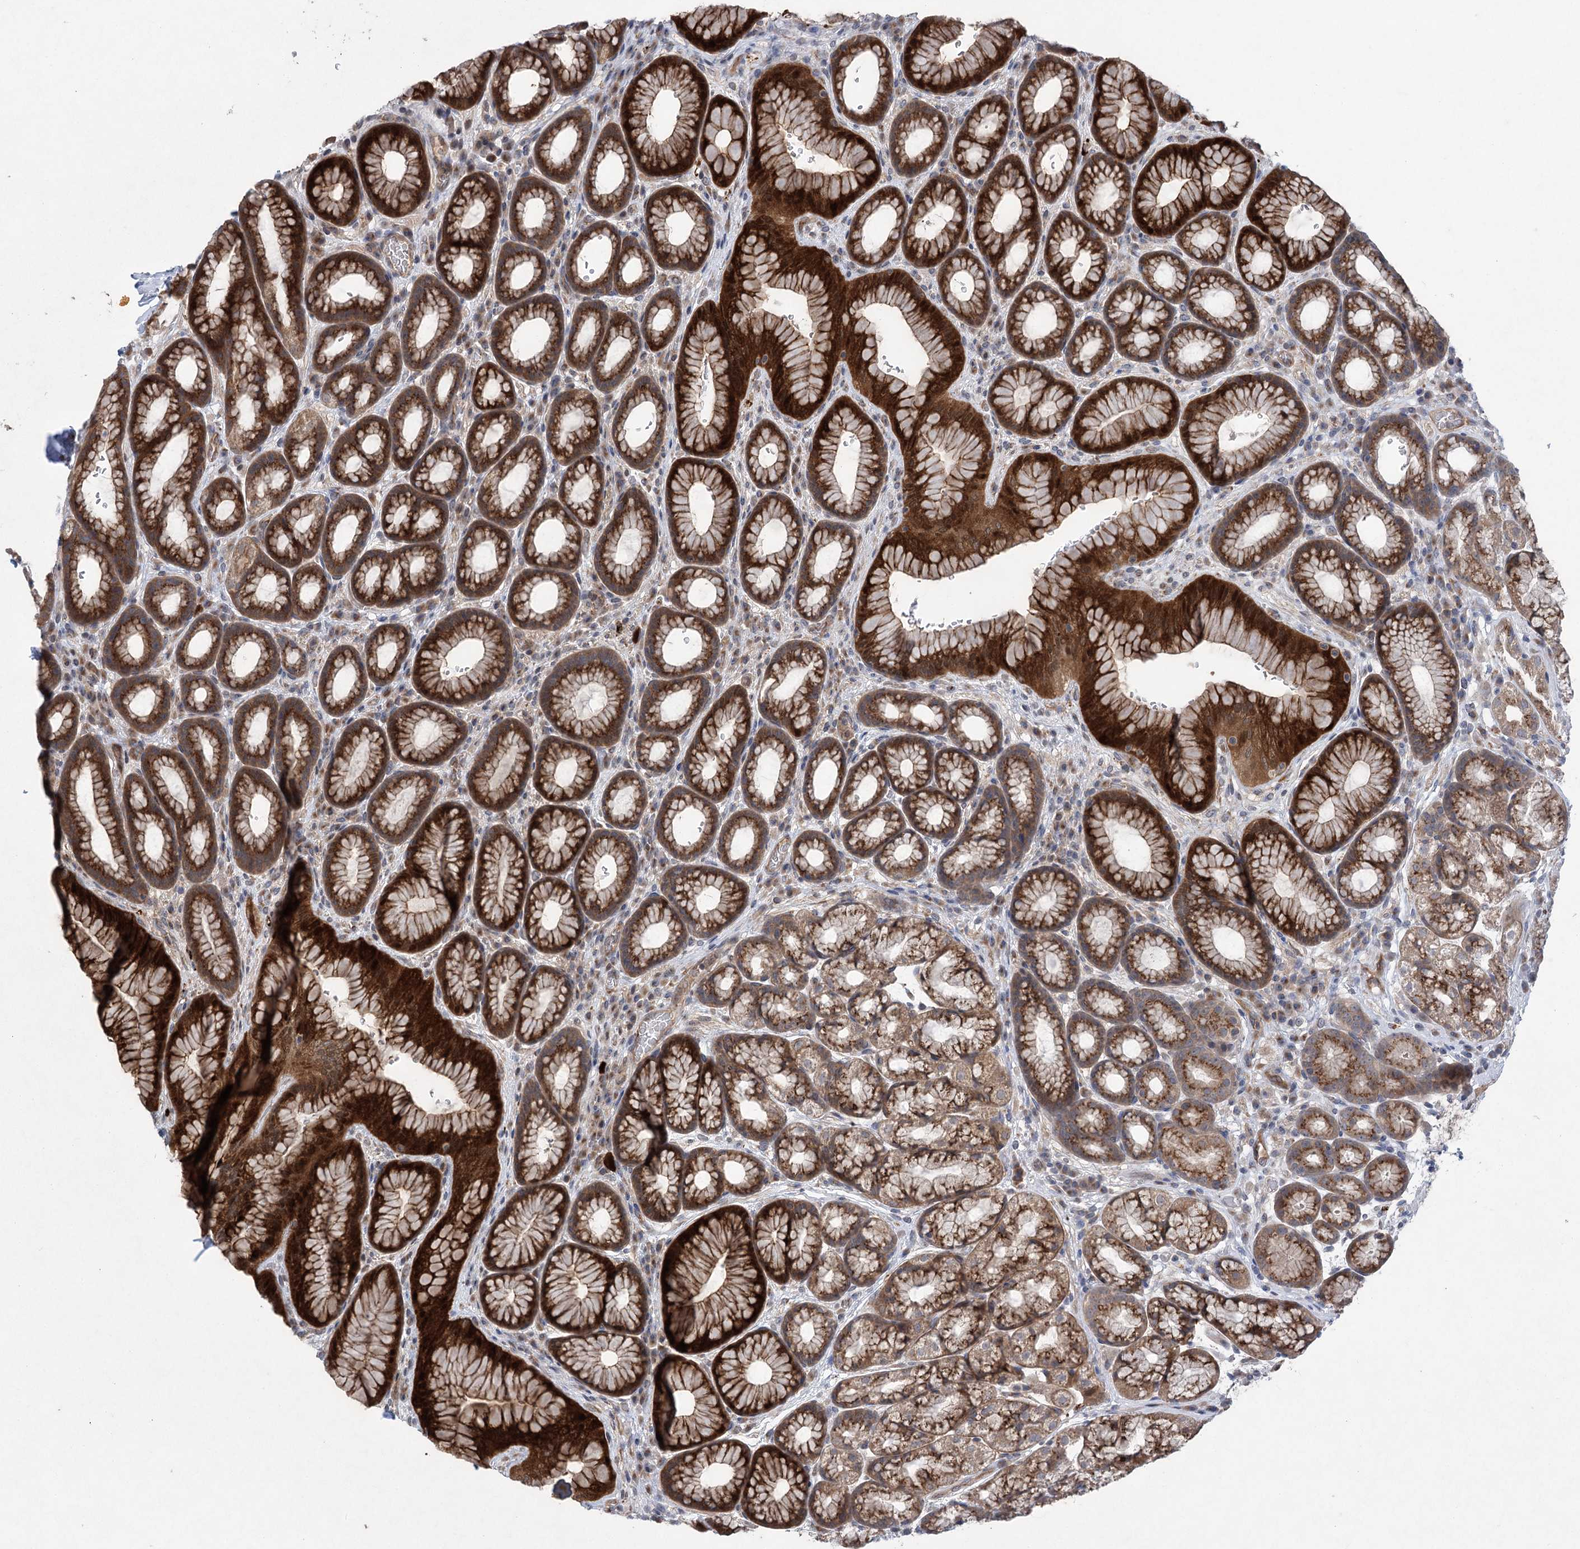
{"staining": {"intensity": "strong", "quantity": ">75%", "location": "cytoplasmic/membranous,nuclear"}, "tissue": "stomach", "cell_type": "Glandular cells", "image_type": "normal", "snomed": [{"axis": "morphology", "description": "Normal tissue, NOS"}, {"axis": "morphology", "description": "Adenocarcinoma, NOS"}, {"axis": "topography", "description": "Stomach"}], "caption": "Protein expression analysis of unremarkable stomach displays strong cytoplasmic/membranous,nuclear staining in about >75% of glandular cells.", "gene": "METTL24", "patient": {"sex": "male", "age": 57}}